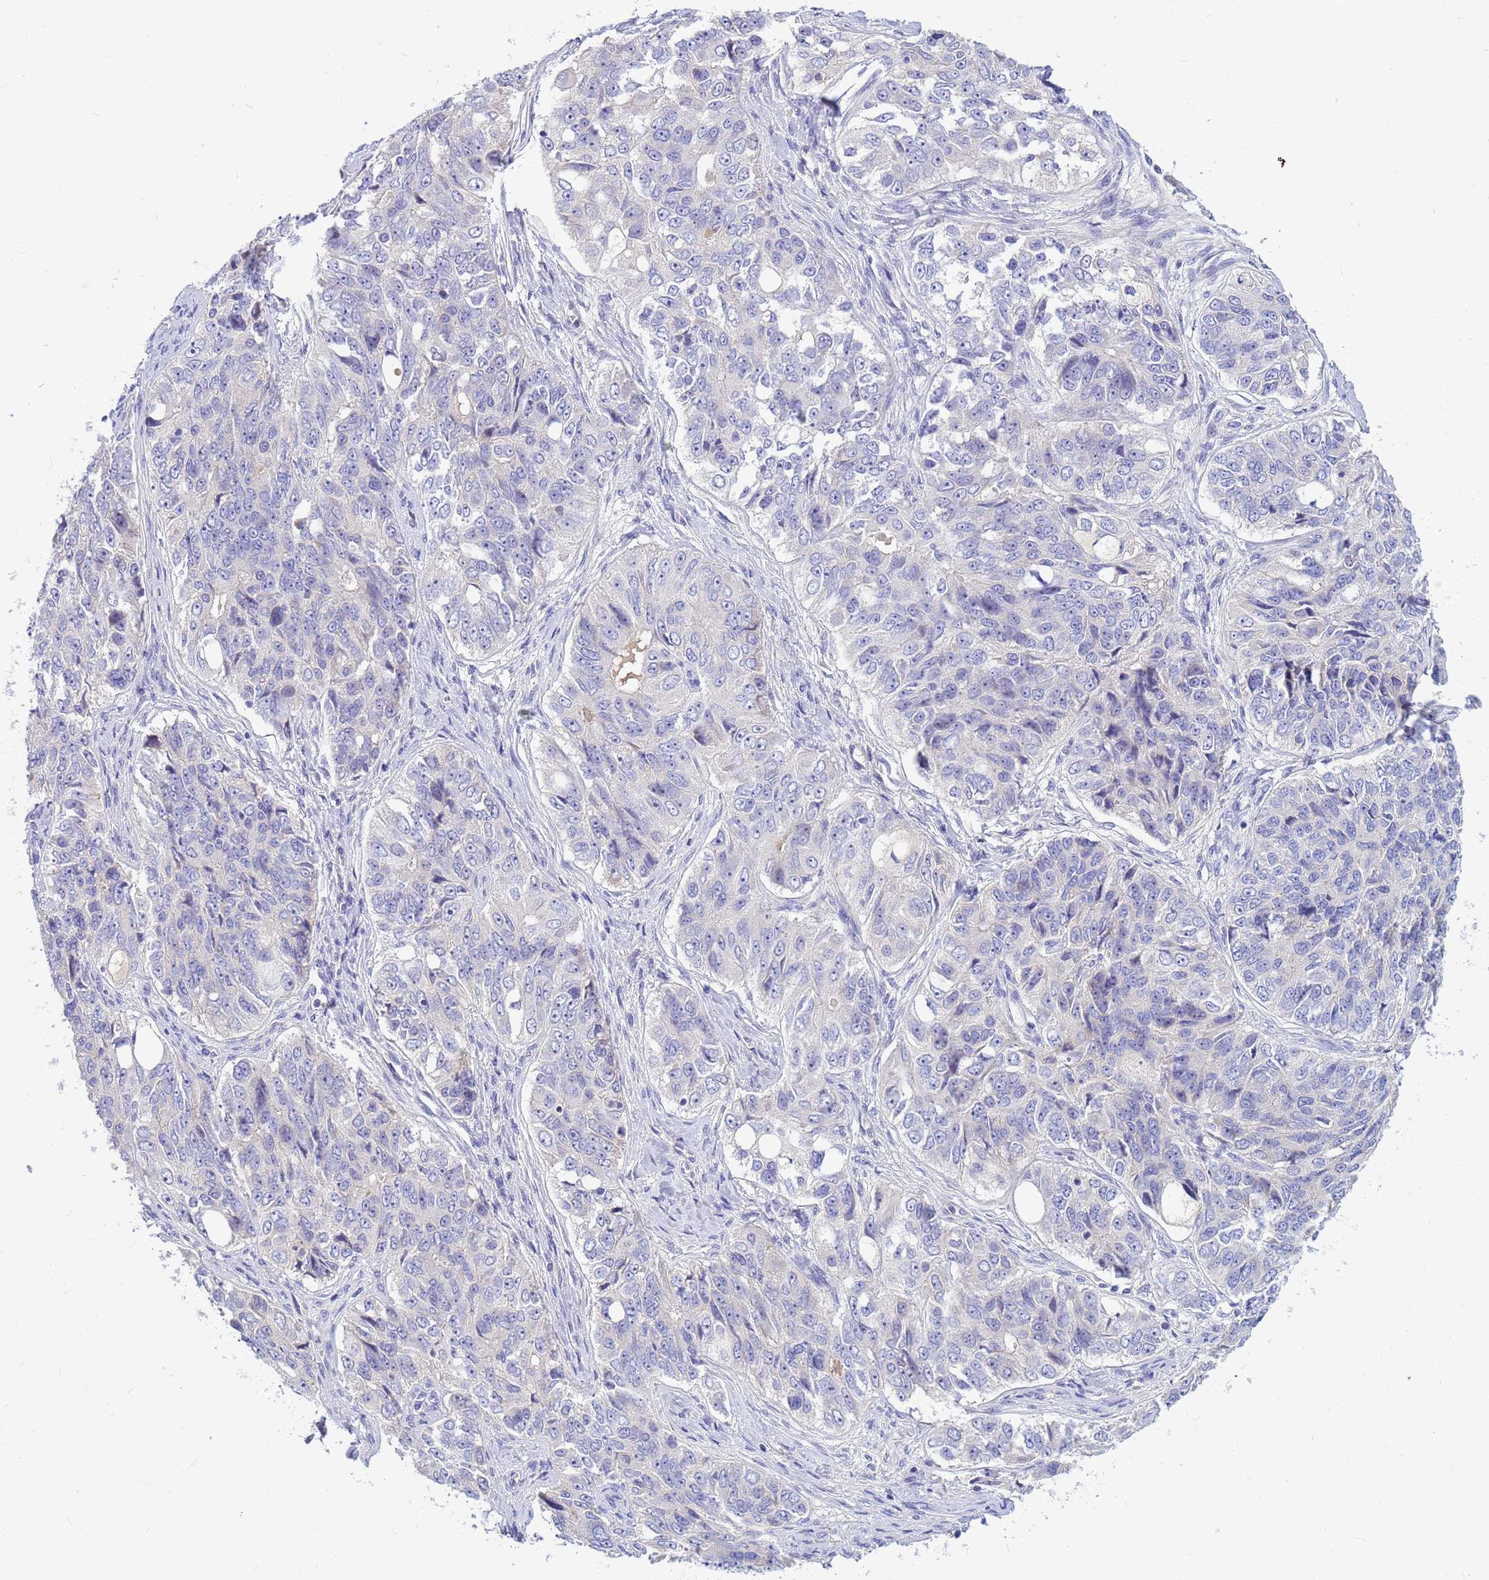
{"staining": {"intensity": "negative", "quantity": "none", "location": "none"}, "tissue": "ovarian cancer", "cell_type": "Tumor cells", "image_type": "cancer", "snomed": [{"axis": "morphology", "description": "Carcinoma, endometroid"}, {"axis": "topography", "description": "Ovary"}], "caption": "Ovarian endometroid carcinoma stained for a protein using immunohistochemistry displays no expression tumor cells.", "gene": "DPRX", "patient": {"sex": "female", "age": 51}}